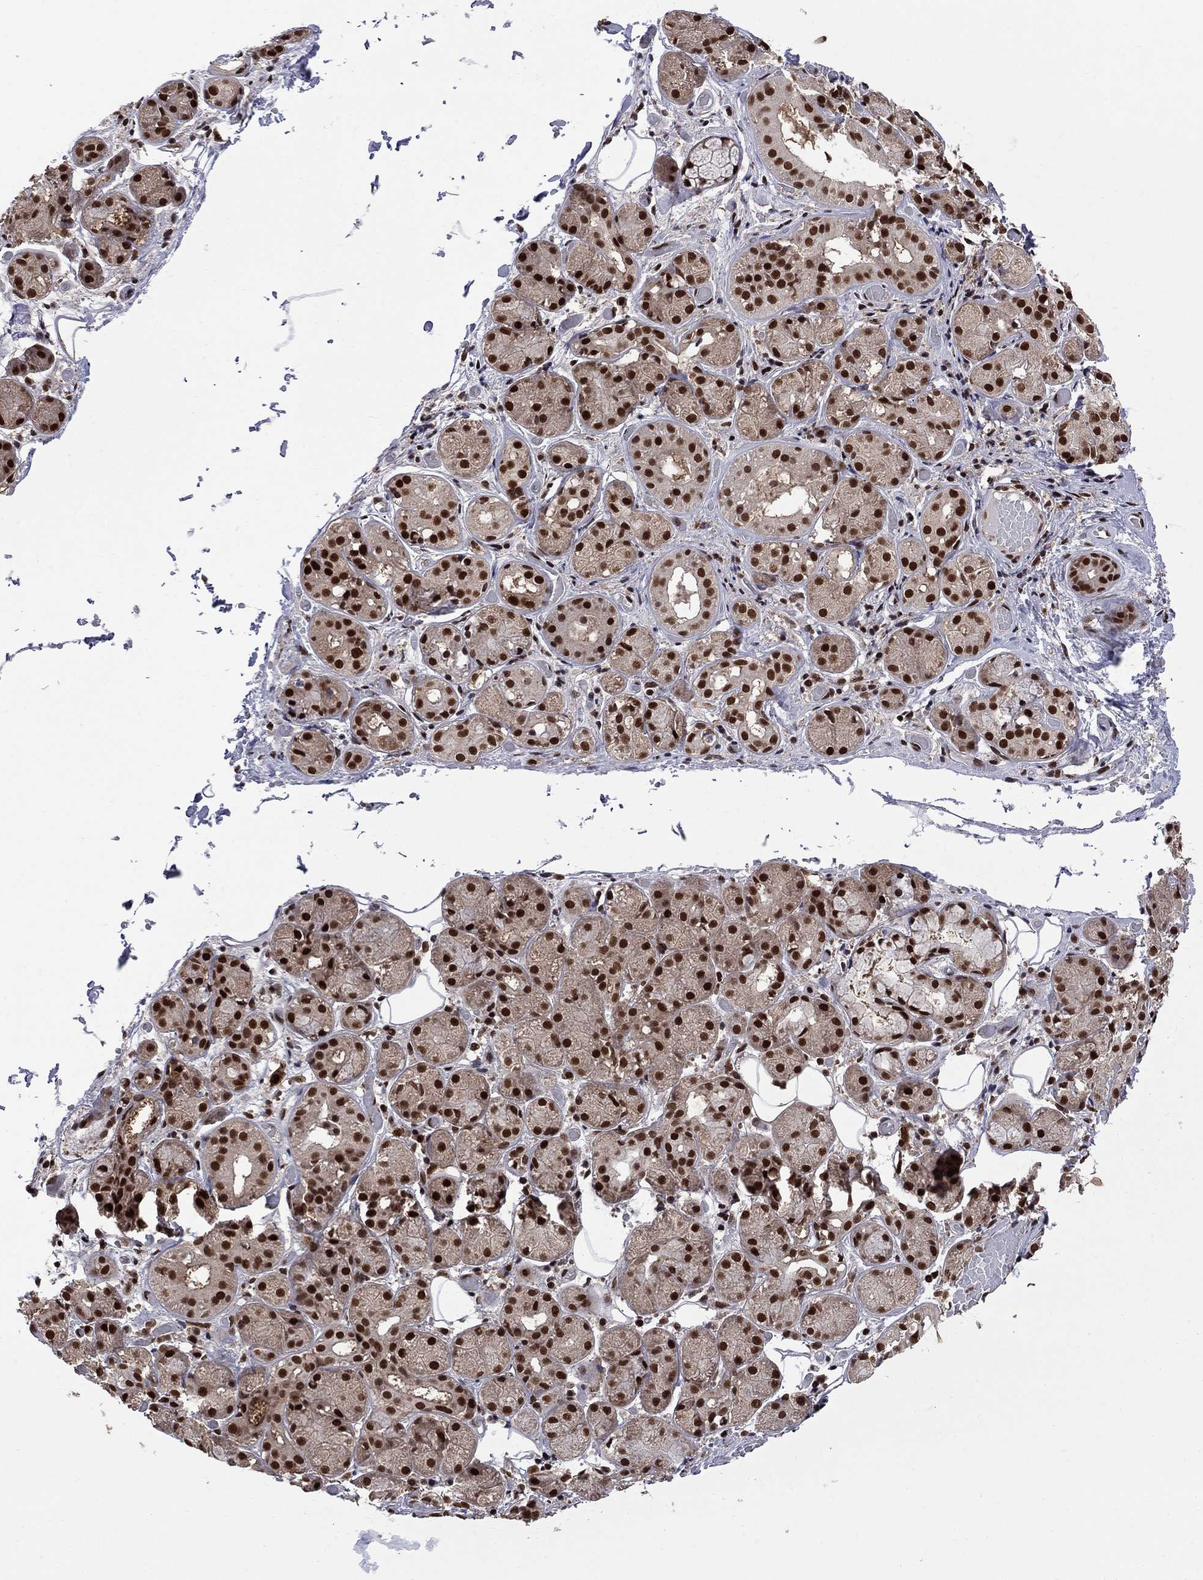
{"staining": {"intensity": "strong", "quantity": ">75%", "location": "nuclear"}, "tissue": "salivary gland", "cell_type": "Glandular cells", "image_type": "normal", "snomed": [{"axis": "morphology", "description": "Normal tissue, NOS"}, {"axis": "topography", "description": "Salivary gland"}, {"axis": "topography", "description": "Peripheral nerve tissue"}], "caption": "DAB immunohistochemical staining of unremarkable salivary gland shows strong nuclear protein expression in about >75% of glandular cells. The protein of interest is stained brown, and the nuclei are stained in blue (DAB (3,3'-diaminobenzidine) IHC with brightfield microscopy, high magnification).", "gene": "MED25", "patient": {"sex": "male", "age": 71}}